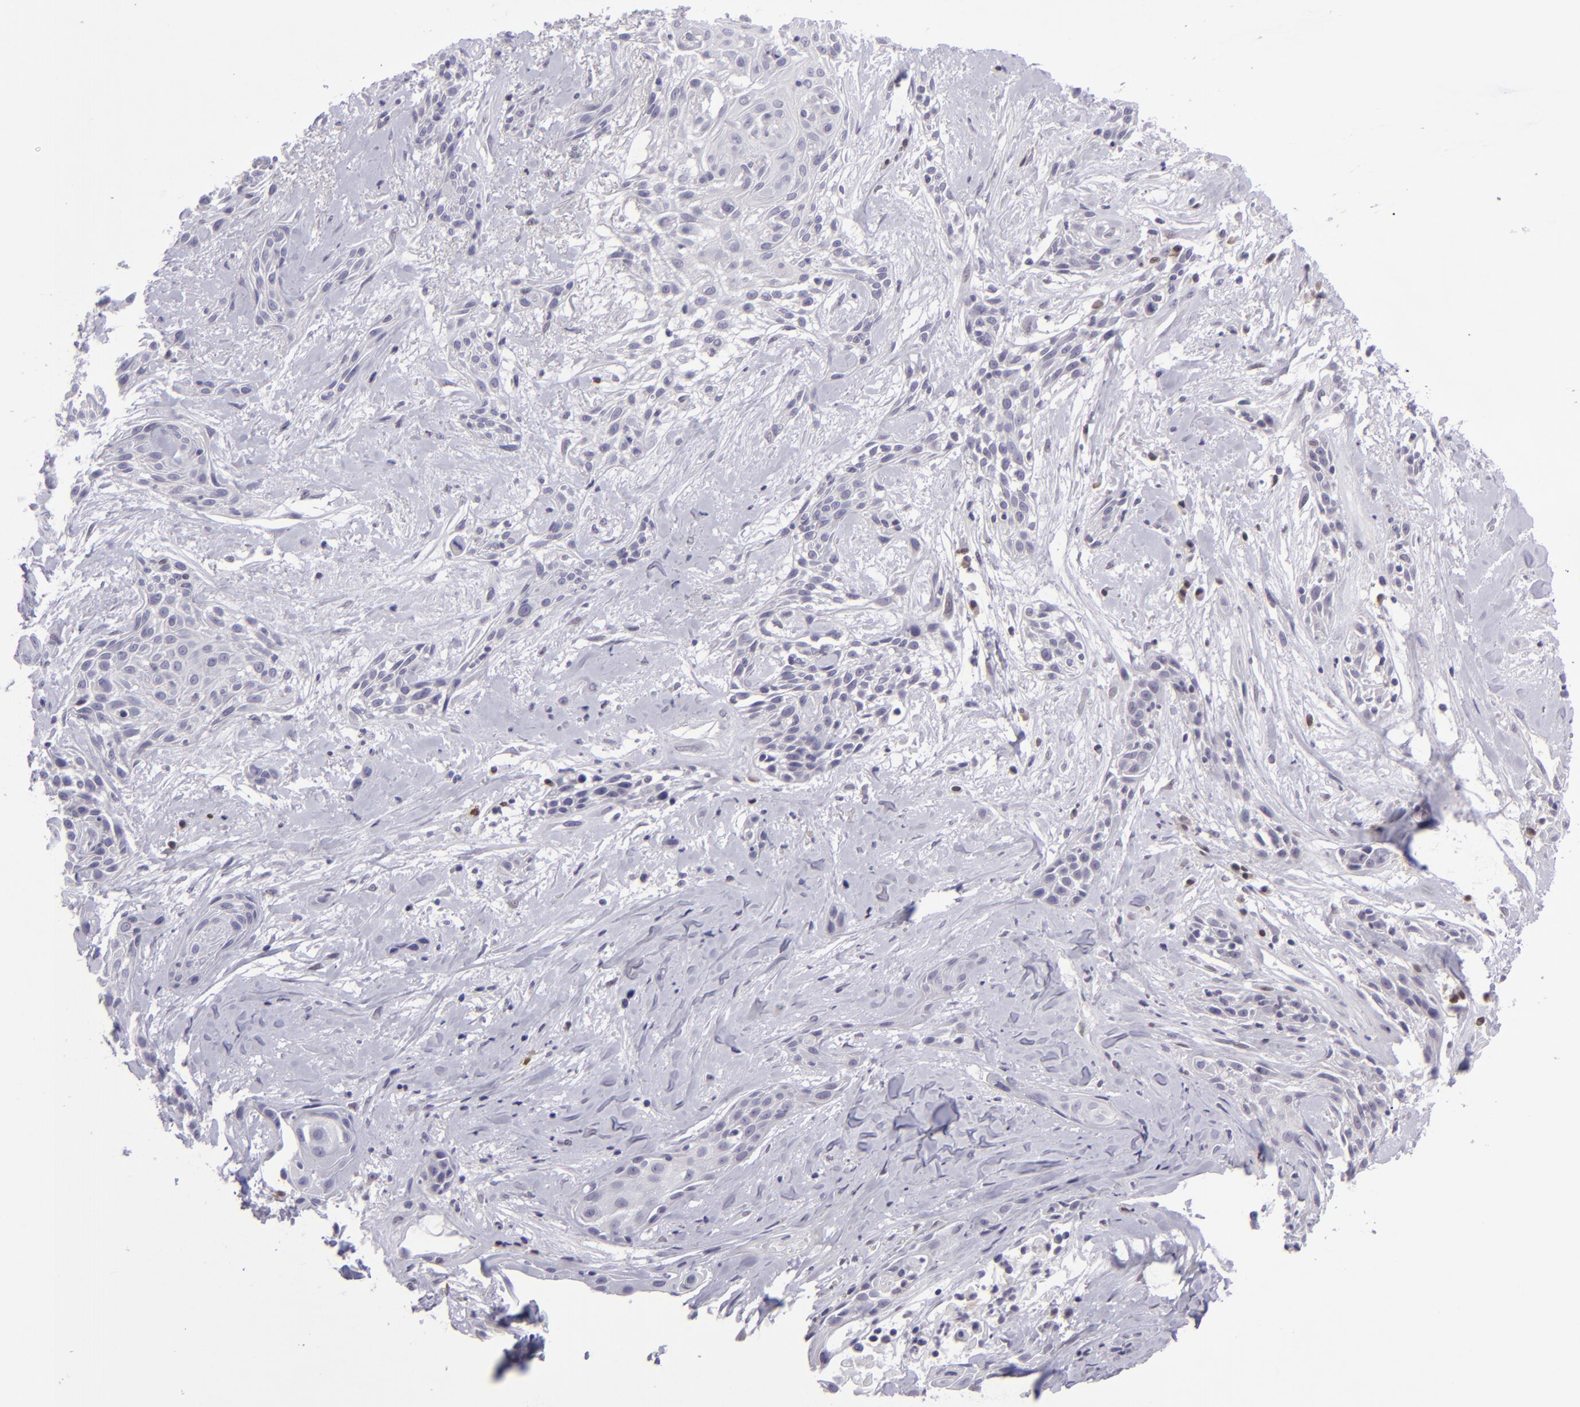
{"staining": {"intensity": "negative", "quantity": "none", "location": "none"}, "tissue": "skin cancer", "cell_type": "Tumor cells", "image_type": "cancer", "snomed": [{"axis": "morphology", "description": "Squamous cell carcinoma, NOS"}, {"axis": "topography", "description": "Skin"}, {"axis": "topography", "description": "Anal"}], "caption": "The photomicrograph displays no staining of tumor cells in squamous cell carcinoma (skin).", "gene": "POU2F2", "patient": {"sex": "male", "age": 64}}